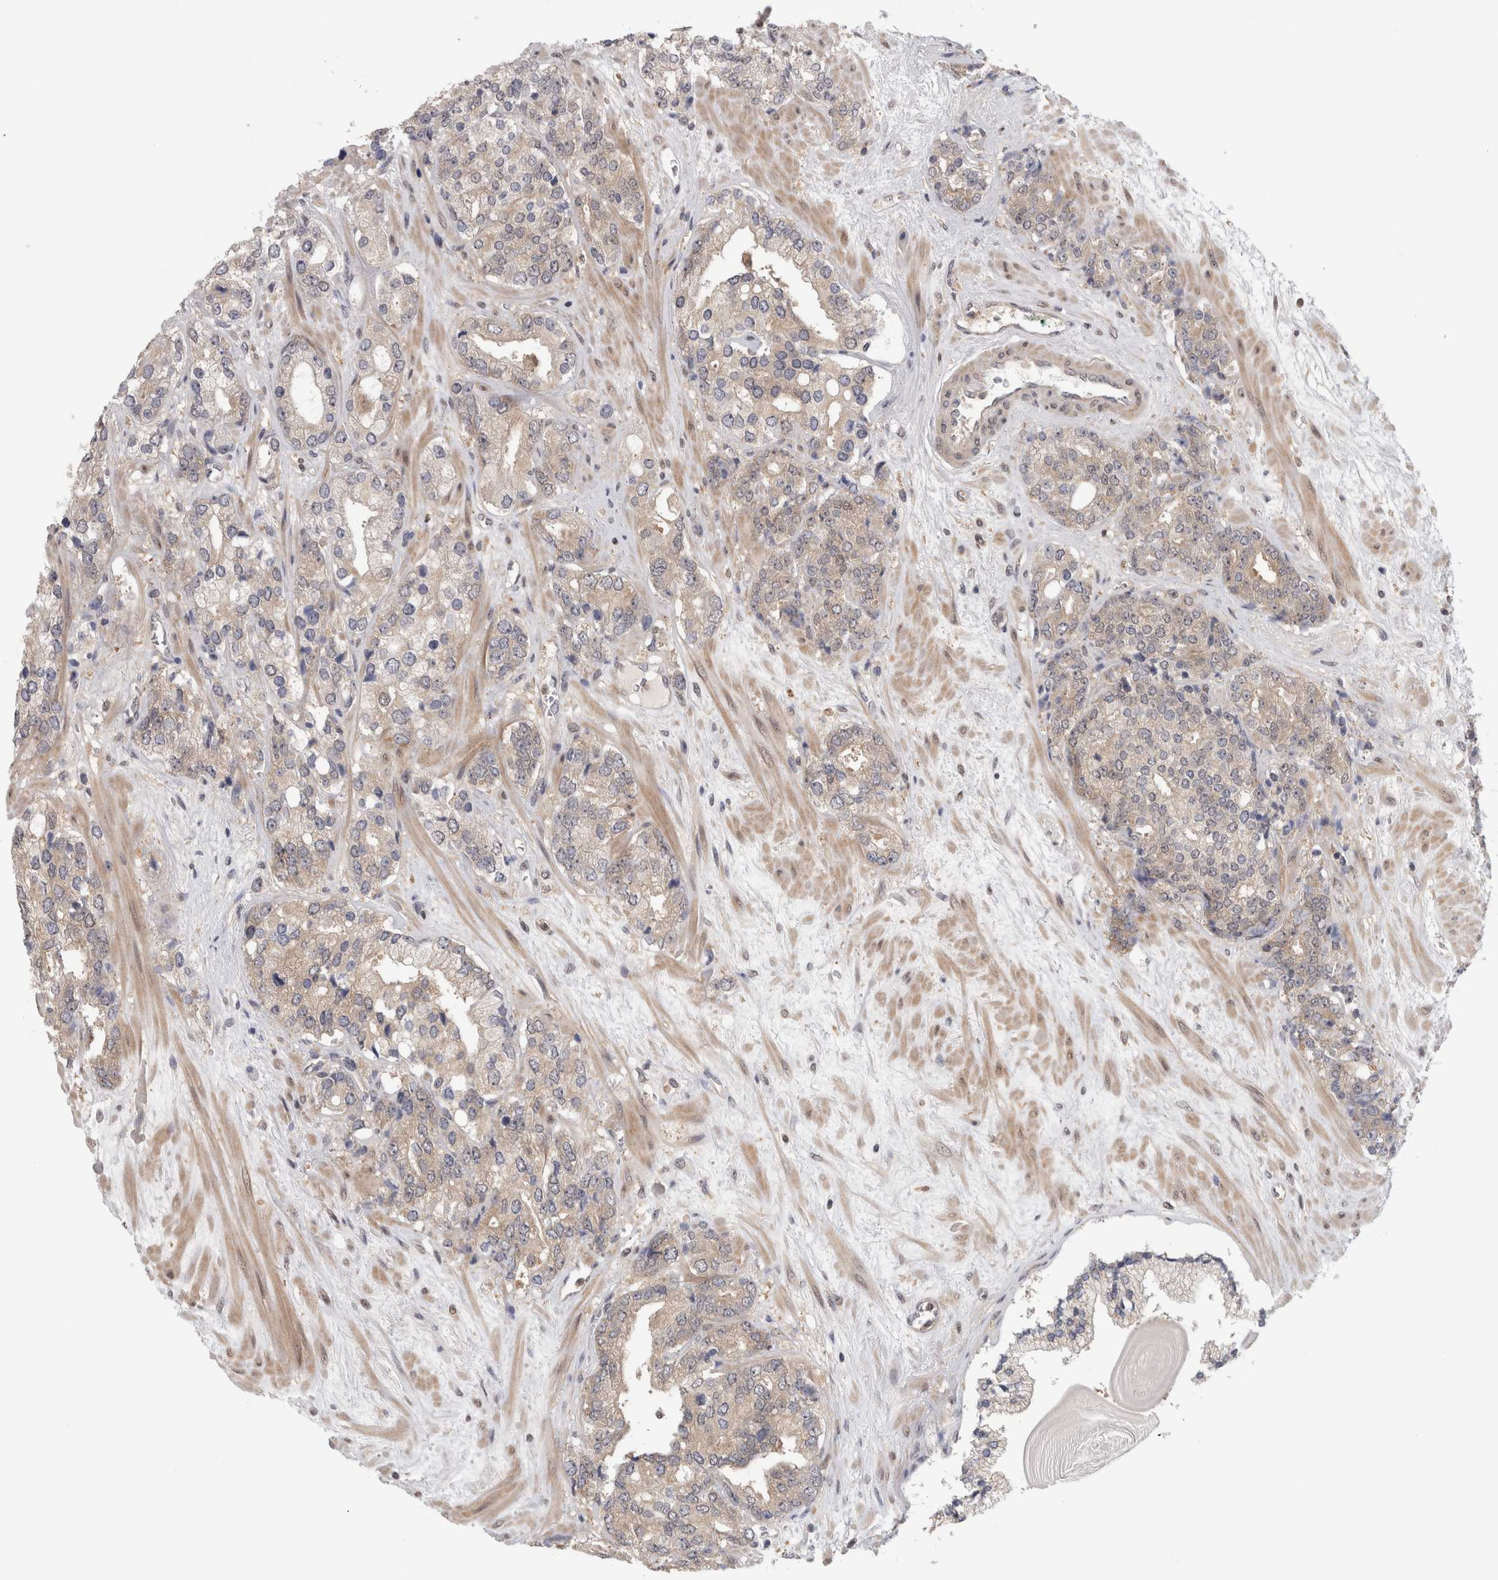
{"staining": {"intensity": "weak", "quantity": "25%-75%", "location": "cytoplasmic/membranous"}, "tissue": "prostate cancer", "cell_type": "Tumor cells", "image_type": "cancer", "snomed": [{"axis": "morphology", "description": "Adenocarcinoma, High grade"}, {"axis": "topography", "description": "Prostate"}], "caption": "This is an image of IHC staining of prostate cancer (high-grade adenocarcinoma), which shows weak staining in the cytoplasmic/membranous of tumor cells.", "gene": "PIGP", "patient": {"sex": "male", "age": 71}}